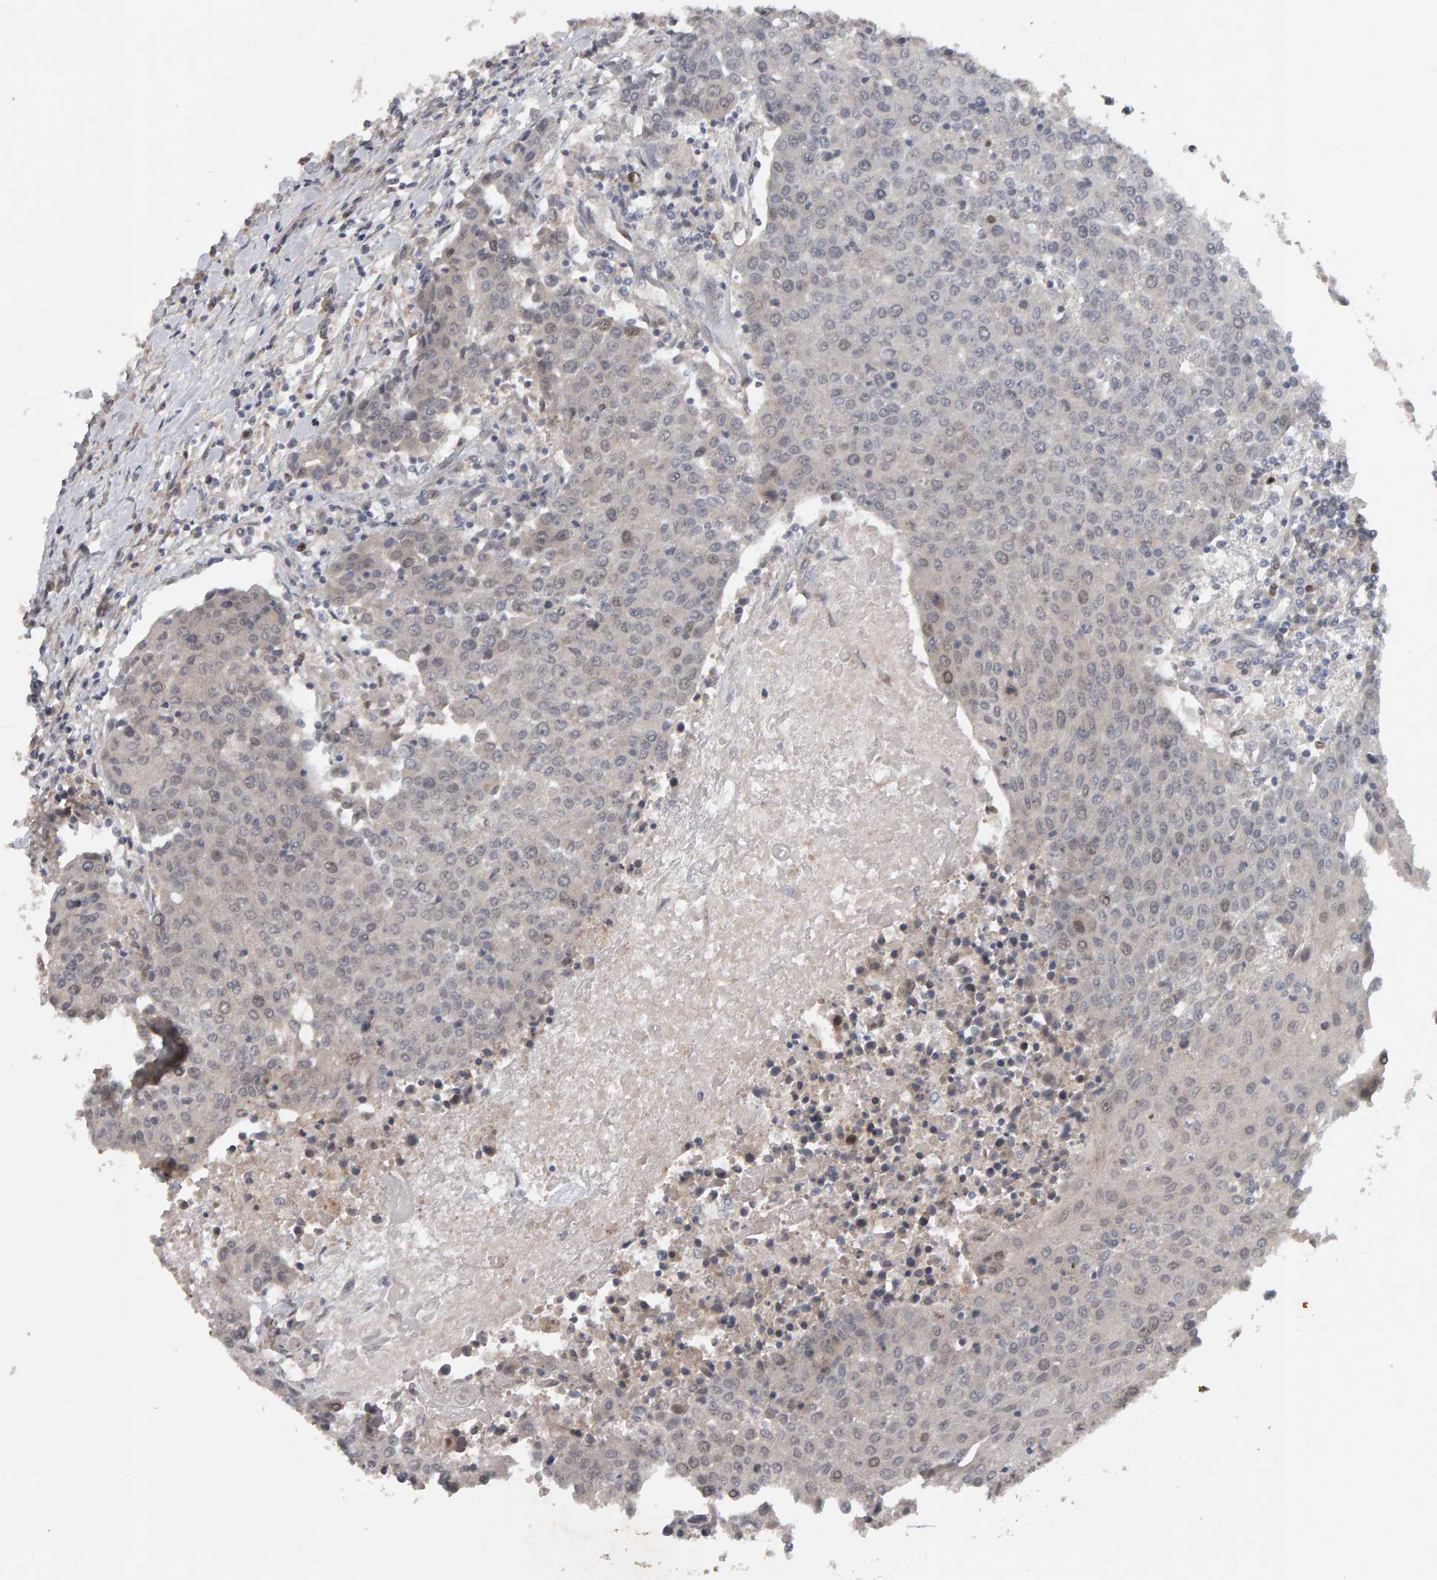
{"staining": {"intensity": "weak", "quantity": "<25%", "location": "nuclear"}, "tissue": "urothelial cancer", "cell_type": "Tumor cells", "image_type": "cancer", "snomed": [{"axis": "morphology", "description": "Urothelial carcinoma, High grade"}, {"axis": "topography", "description": "Urinary bladder"}], "caption": "A photomicrograph of human urothelial cancer is negative for staining in tumor cells.", "gene": "CDCA5", "patient": {"sex": "female", "age": 85}}